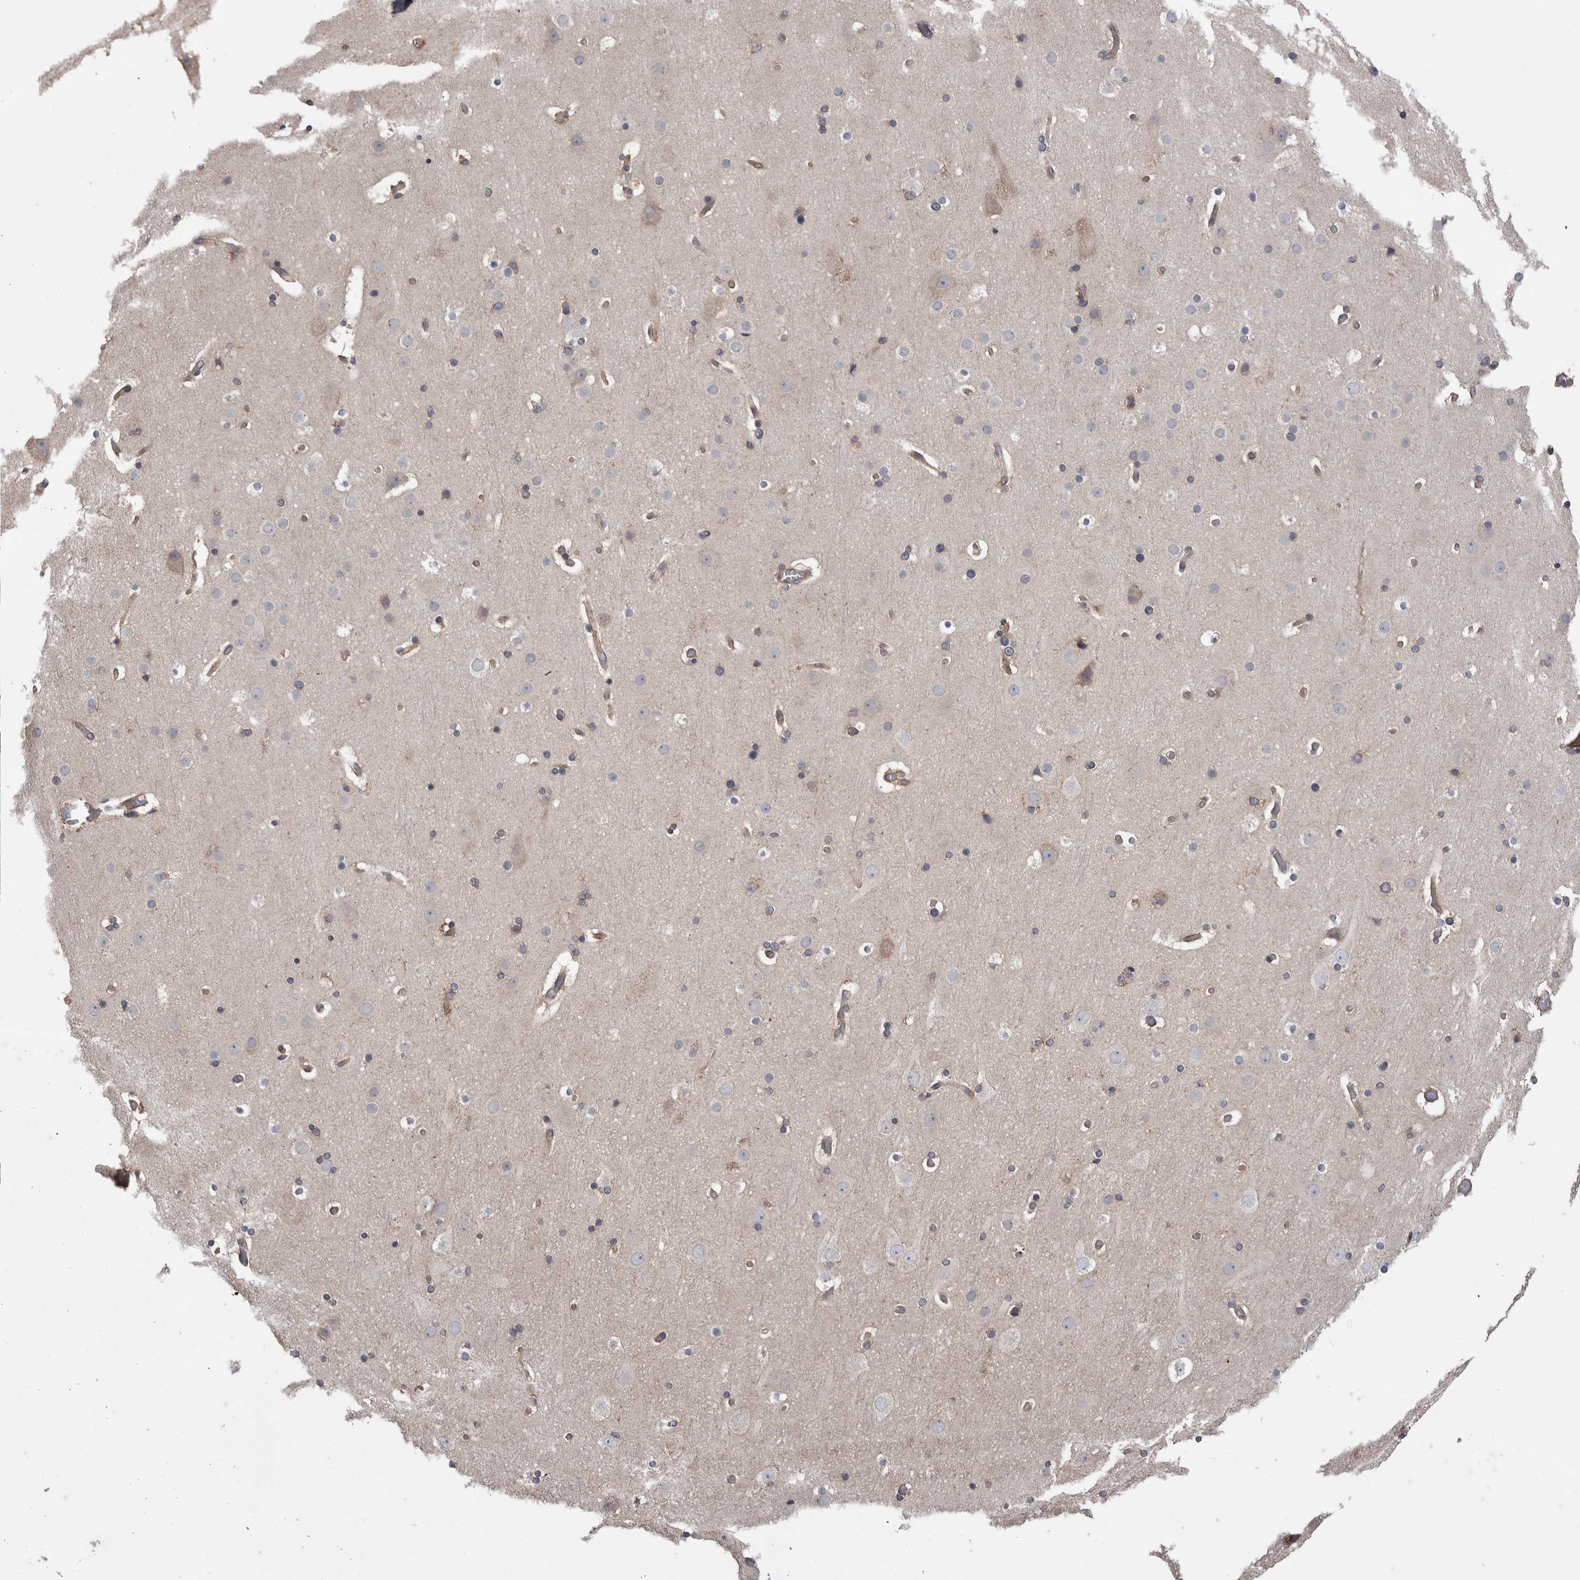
{"staining": {"intensity": "moderate", "quantity": ">75%", "location": "cytoplasmic/membranous"}, "tissue": "cerebral cortex", "cell_type": "Endothelial cells", "image_type": "normal", "snomed": [{"axis": "morphology", "description": "Normal tissue, NOS"}, {"axis": "topography", "description": "Cerebral cortex"}], "caption": "DAB (3,3'-diaminobenzidine) immunohistochemical staining of benign human cerebral cortex exhibits moderate cytoplasmic/membranous protein positivity in about >75% of endothelial cells.", "gene": "LIMA1", "patient": {"sex": "male", "age": 57}}